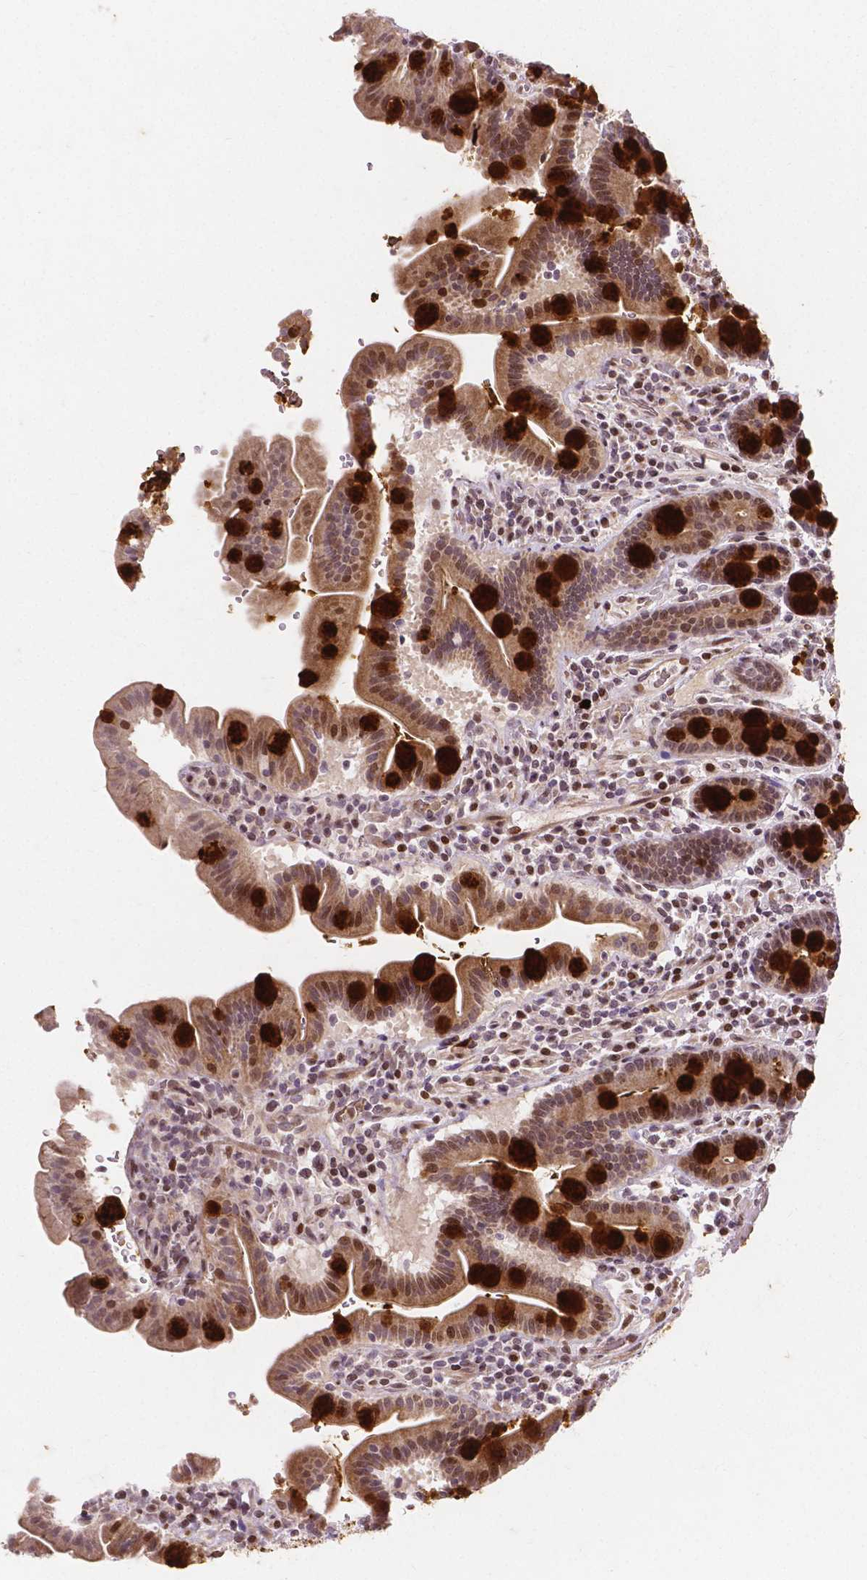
{"staining": {"intensity": "strong", "quantity": "25%-75%", "location": "cytoplasmic/membranous"}, "tissue": "small intestine", "cell_type": "Glandular cells", "image_type": "normal", "snomed": [{"axis": "morphology", "description": "Normal tissue, NOS"}, {"axis": "topography", "description": "Small intestine"}], "caption": "Small intestine stained with a brown dye exhibits strong cytoplasmic/membranous positive staining in about 25%-75% of glandular cells.", "gene": "PTPN18", "patient": {"sex": "male", "age": 26}}